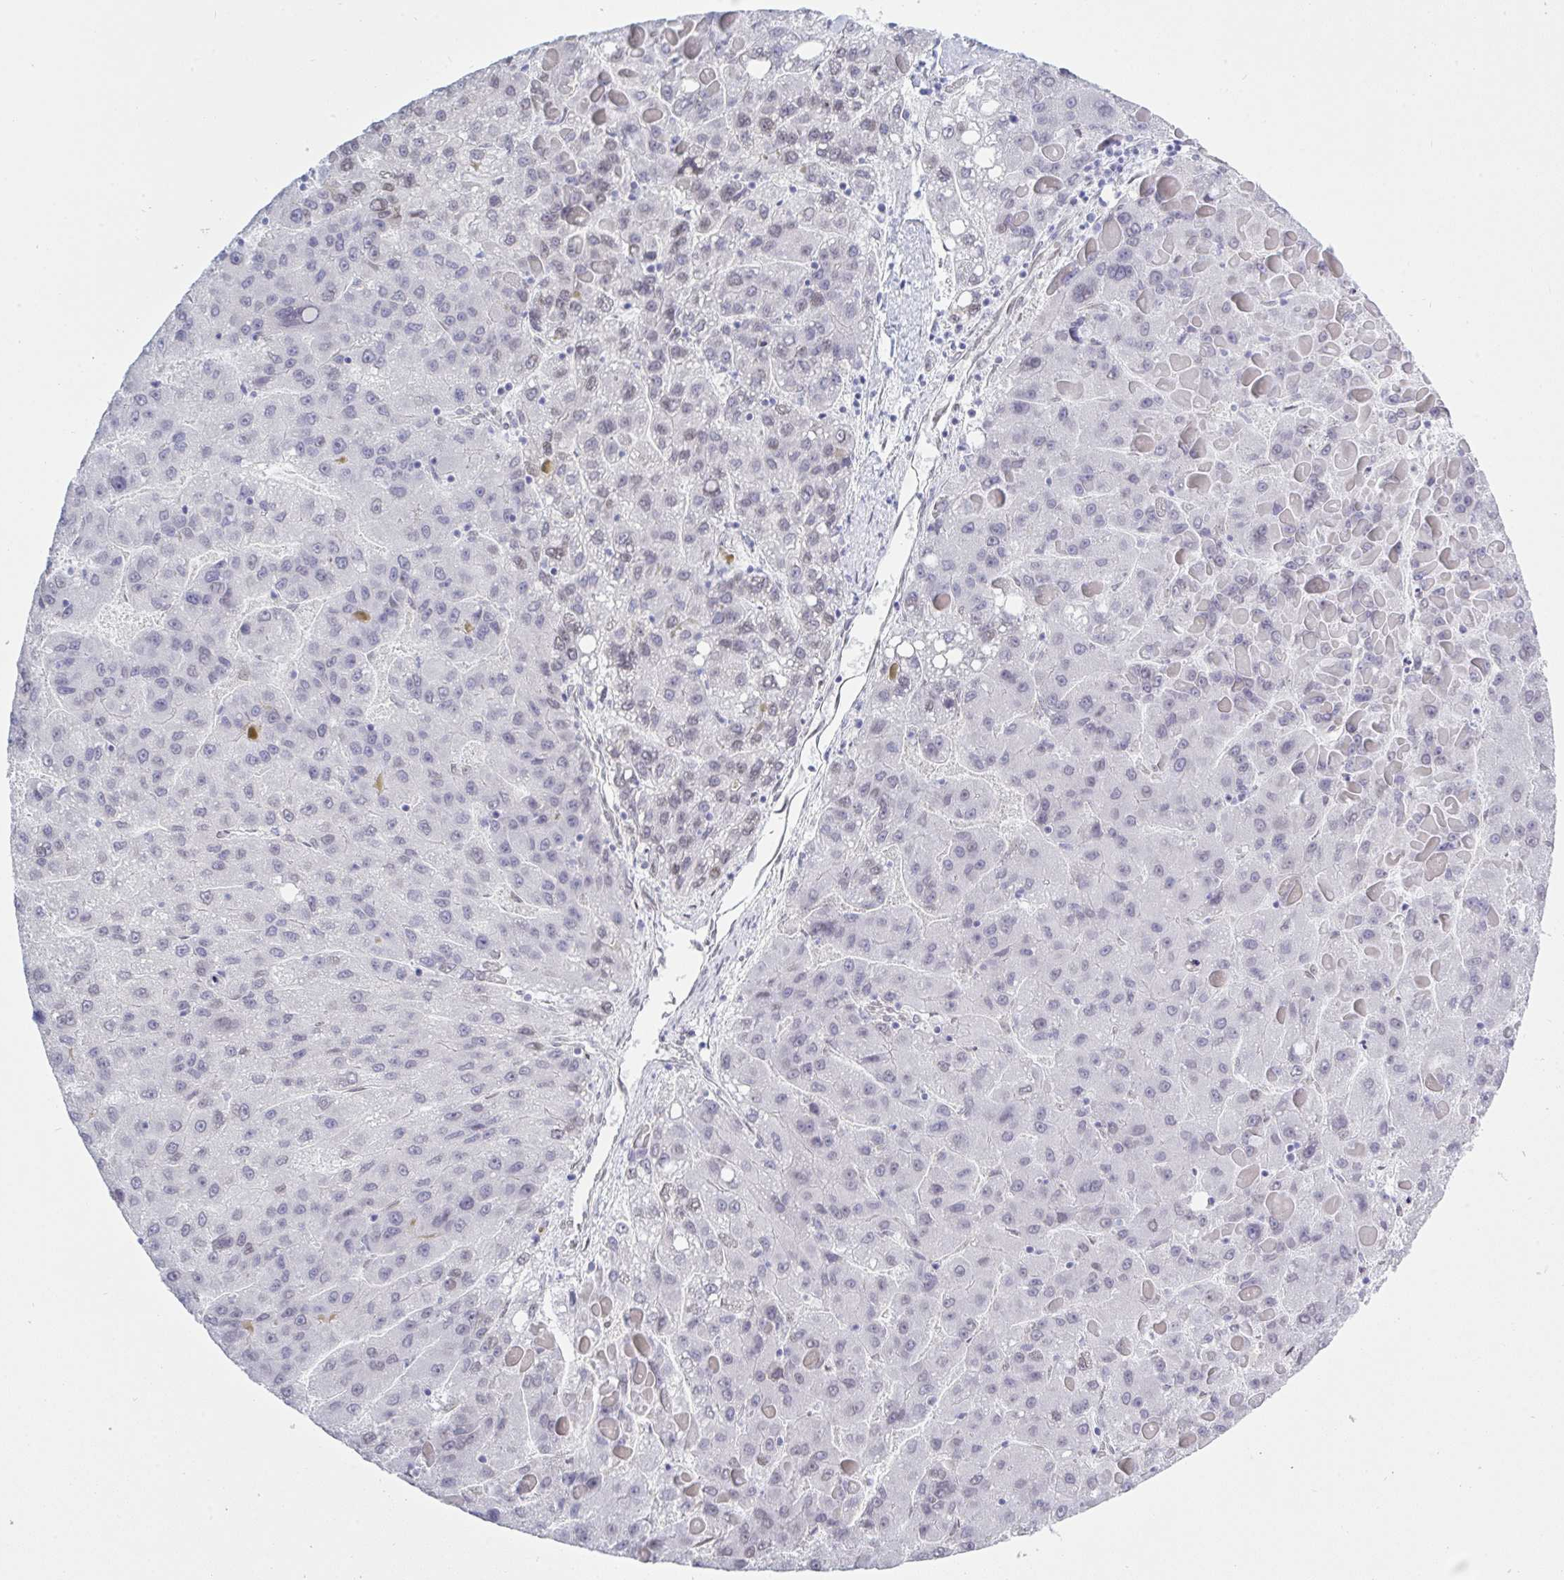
{"staining": {"intensity": "weak", "quantity": "<25%", "location": "nuclear"}, "tissue": "liver cancer", "cell_type": "Tumor cells", "image_type": "cancer", "snomed": [{"axis": "morphology", "description": "Carcinoma, Hepatocellular, NOS"}, {"axis": "topography", "description": "Liver"}], "caption": "Immunohistochemistry histopathology image of human liver cancer (hepatocellular carcinoma) stained for a protein (brown), which shows no staining in tumor cells.", "gene": "MFSD4A", "patient": {"sex": "female", "age": 82}}